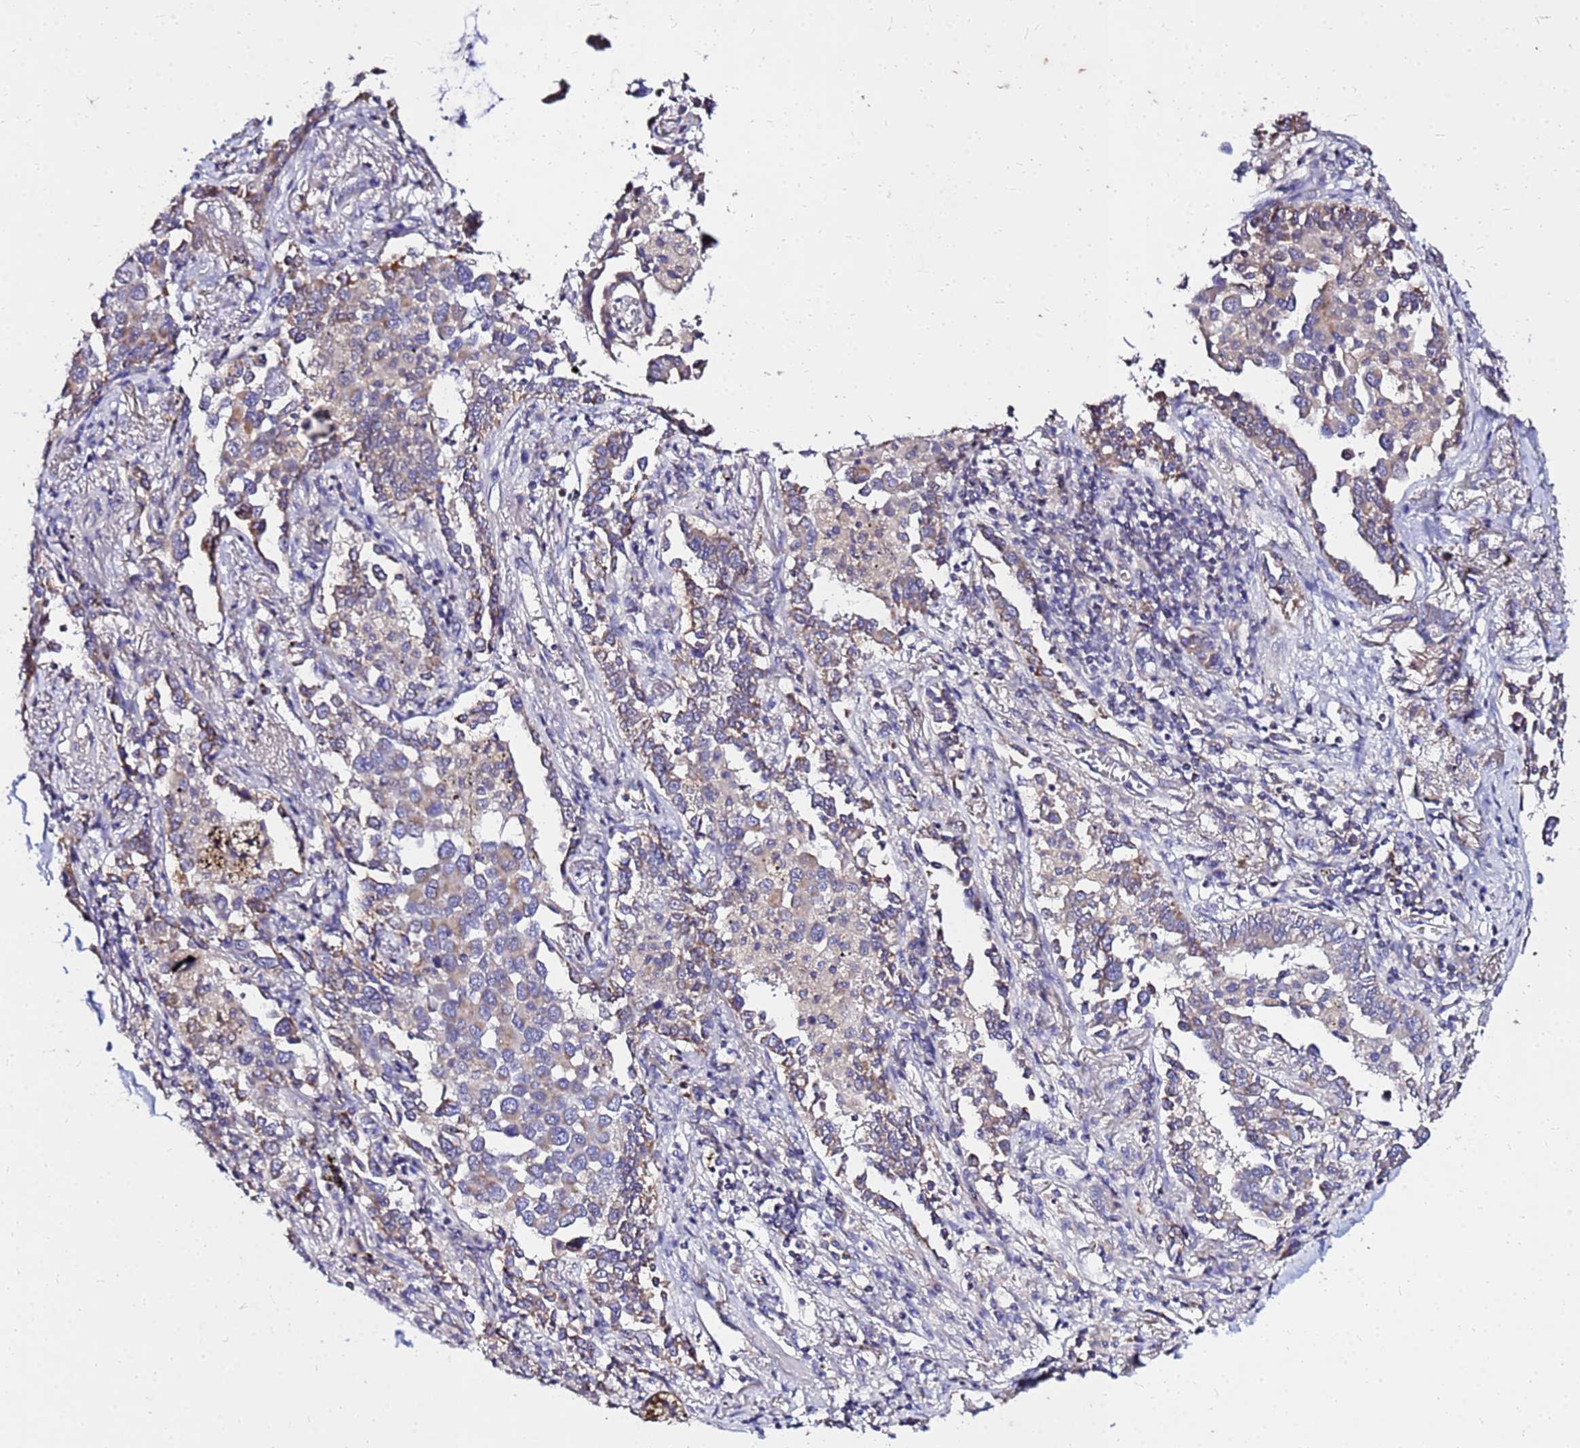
{"staining": {"intensity": "moderate", "quantity": "25%-75%", "location": "cytoplasmic/membranous"}, "tissue": "lung cancer", "cell_type": "Tumor cells", "image_type": "cancer", "snomed": [{"axis": "morphology", "description": "Adenocarcinoma, NOS"}, {"axis": "topography", "description": "Lung"}], "caption": "Immunohistochemical staining of lung cancer (adenocarcinoma) displays medium levels of moderate cytoplasmic/membranous protein expression in about 25%-75% of tumor cells.", "gene": "COX14", "patient": {"sex": "male", "age": 67}}